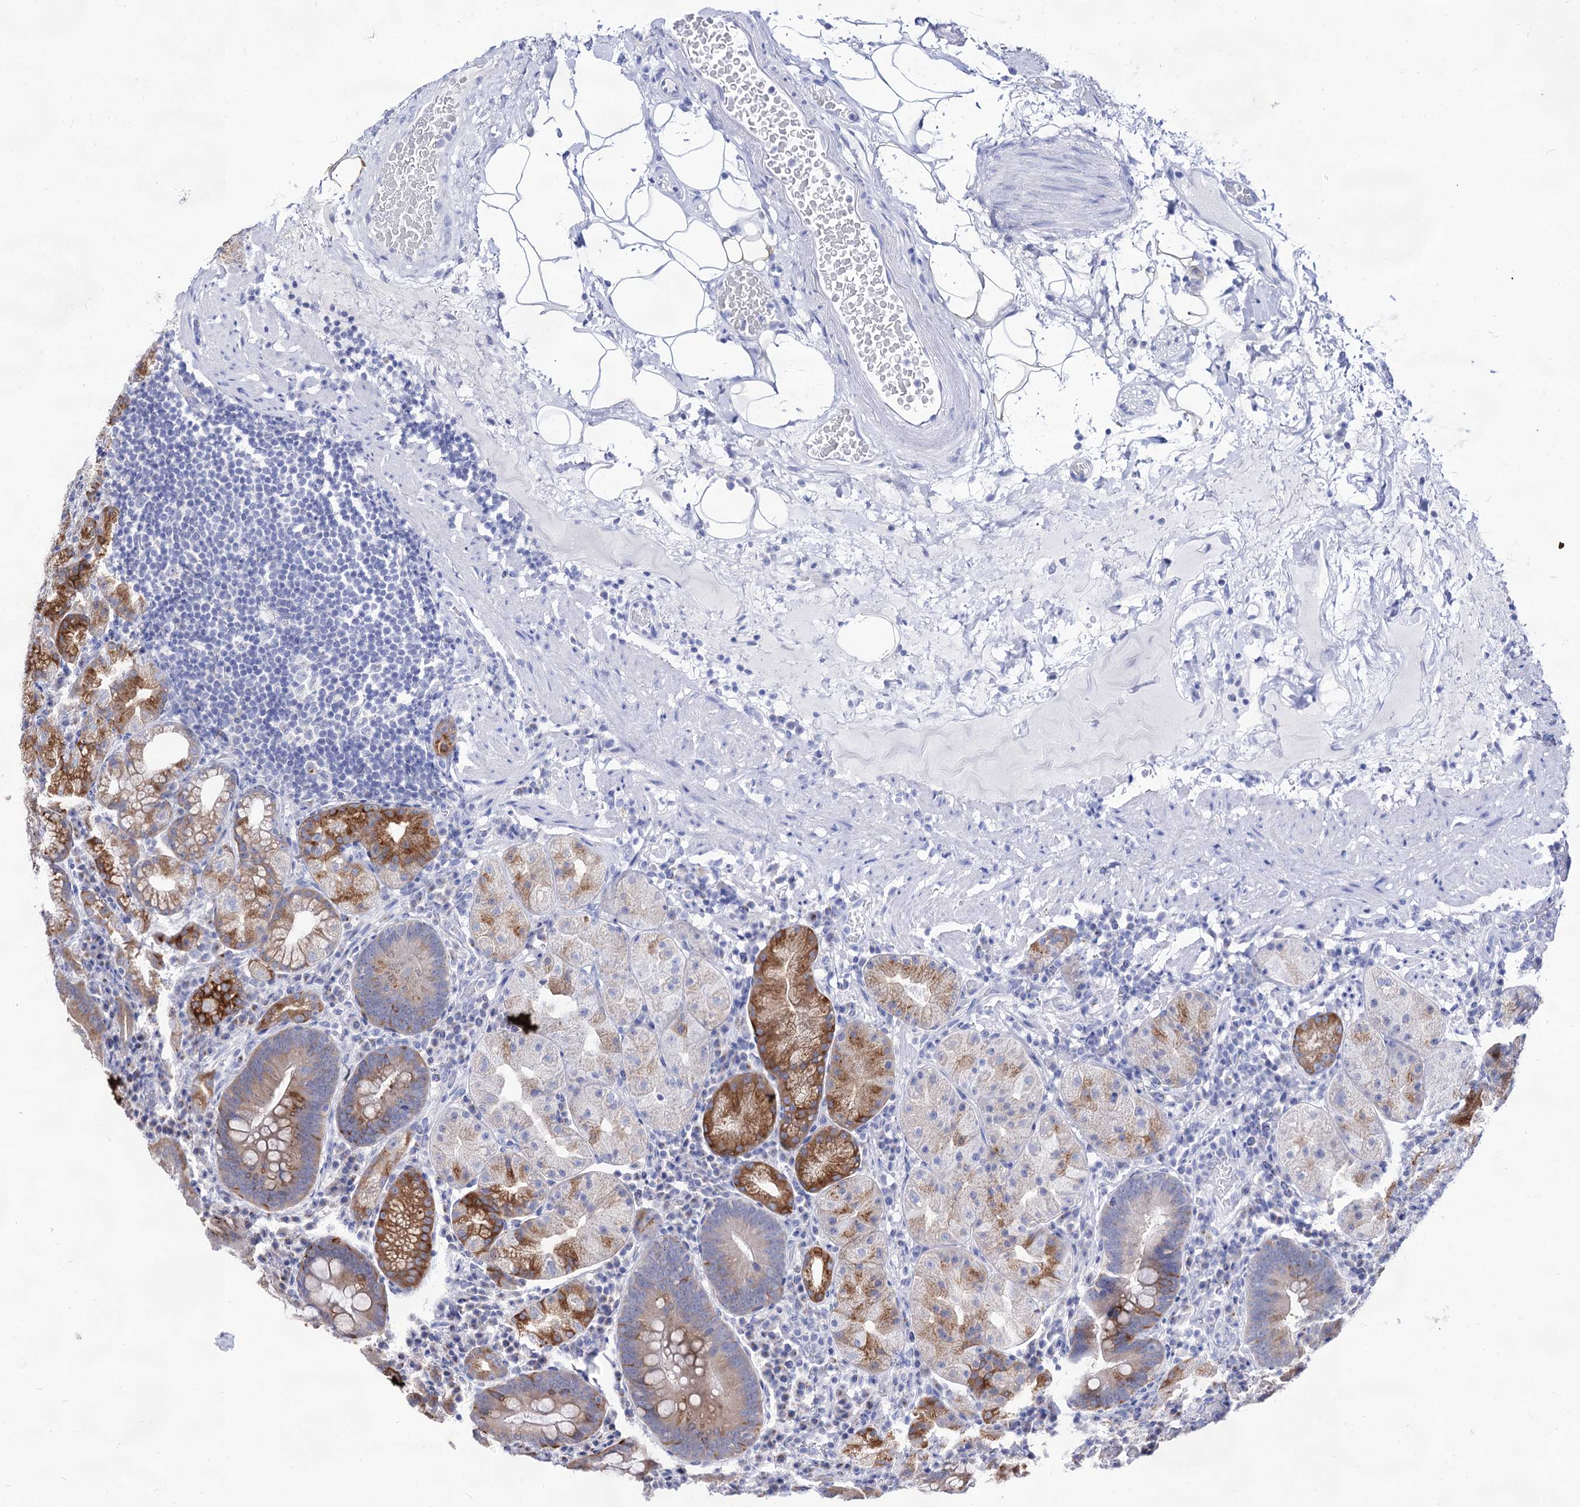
{"staining": {"intensity": "moderate", "quantity": "25%-75%", "location": "cytoplasmic/membranous"}, "tissue": "stomach", "cell_type": "Glandular cells", "image_type": "normal", "snomed": [{"axis": "morphology", "description": "Normal tissue, NOS"}, {"axis": "morphology", "description": "Inflammation, NOS"}, {"axis": "topography", "description": "Stomach"}], "caption": "Stomach stained with immunohistochemistry shows moderate cytoplasmic/membranous expression in about 25%-75% of glandular cells.", "gene": "ARFIP2", "patient": {"sex": "male", "age": 79}}